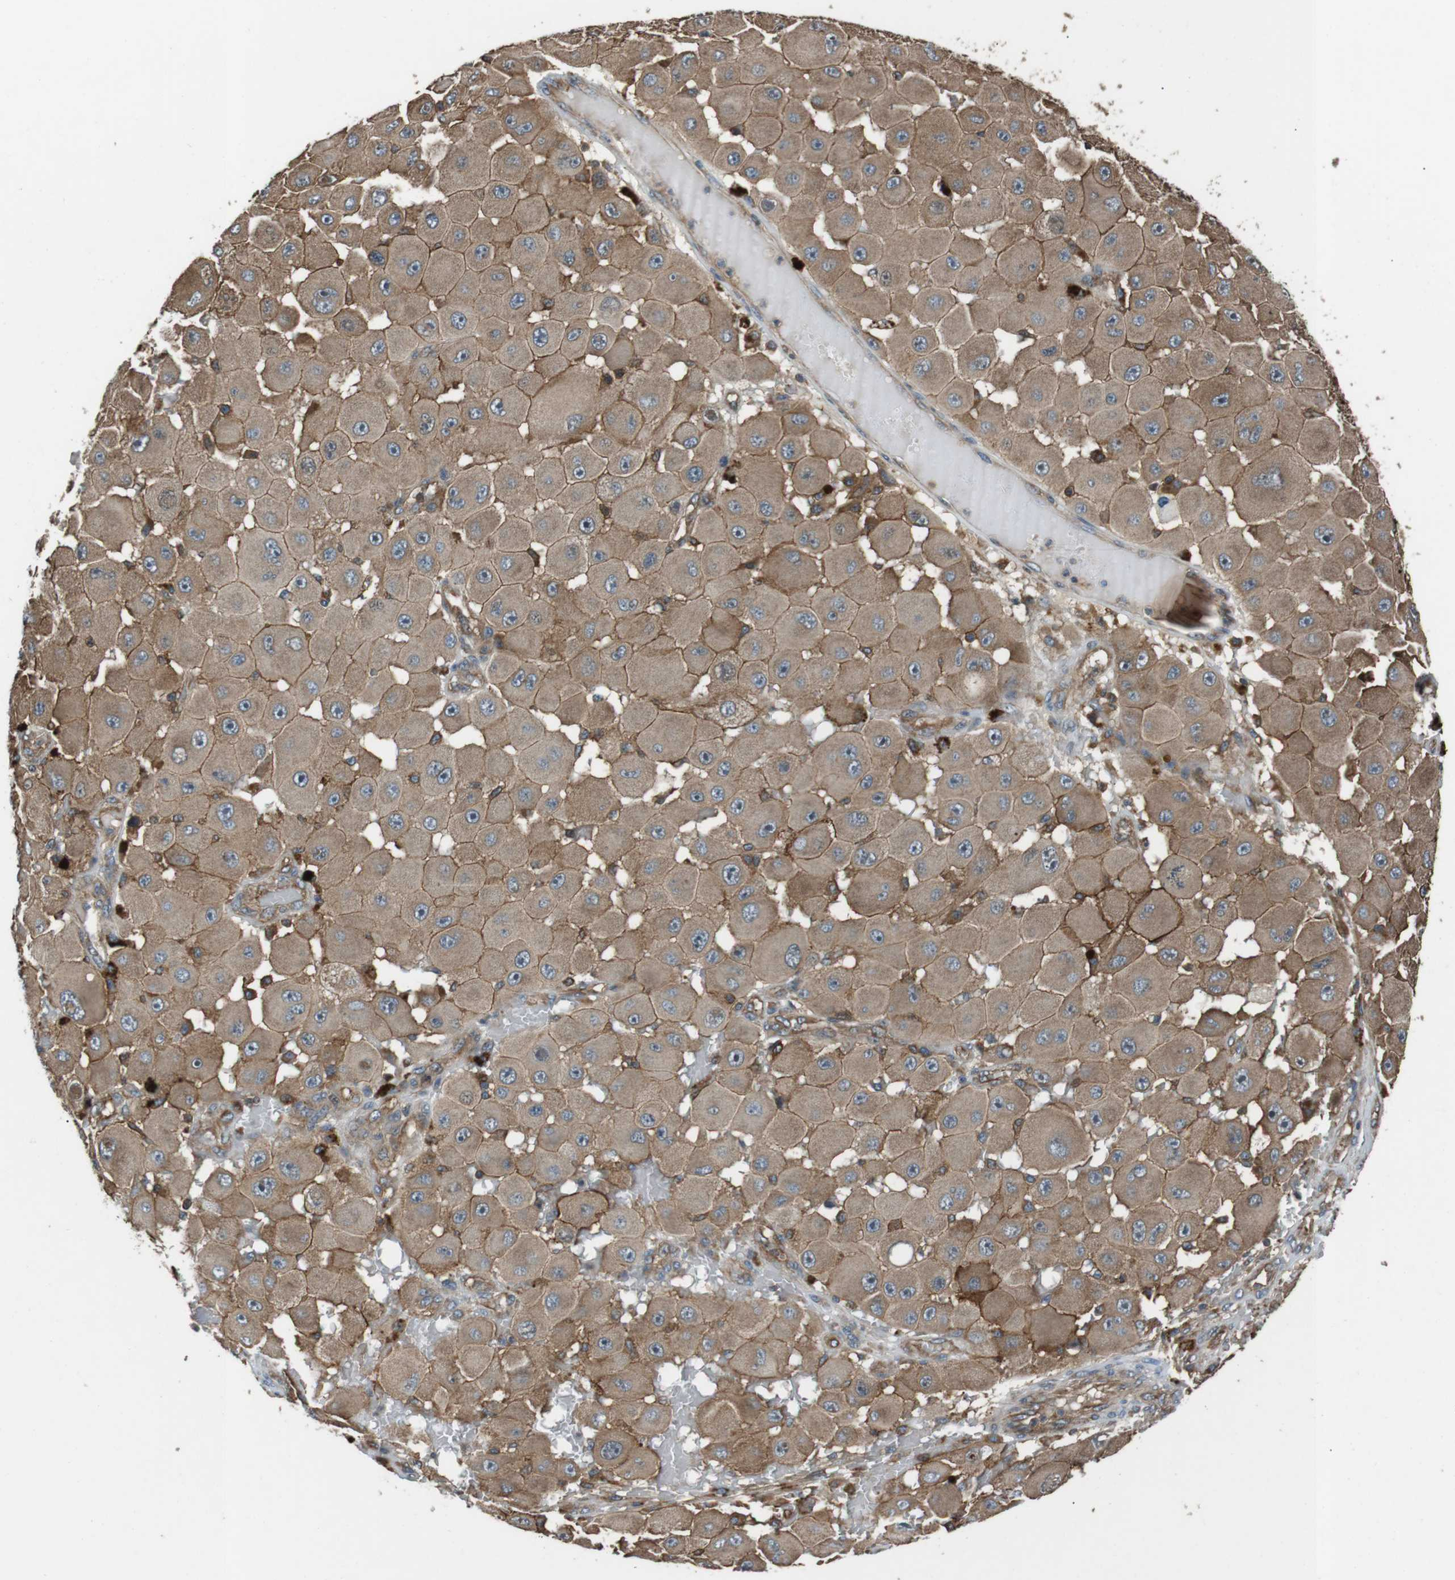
{"staining": {"intensity": "moderate", "quantity": ">75%", "location": "cytoplasmic/membranous"}, "tissue": "melanoma", "cell_type": "Tumor cells", "image_type": "cancer", "snomed": [{"axis": "morphology", "description": "Malignant melanoma, NOS"}, {"axis": "topography", "description": "Skin"}], "caption": "The immunohistochemical stain highlights moderate cytoplasmic/membranous expression in tumor cells of melanoma tissue. Using DAB (brown) and hematoxylin (blue) stains, captured at high magnification using brightfield microscopy.", "gene": "GPR161", "patient": {"sex": "female", "age": 81}}